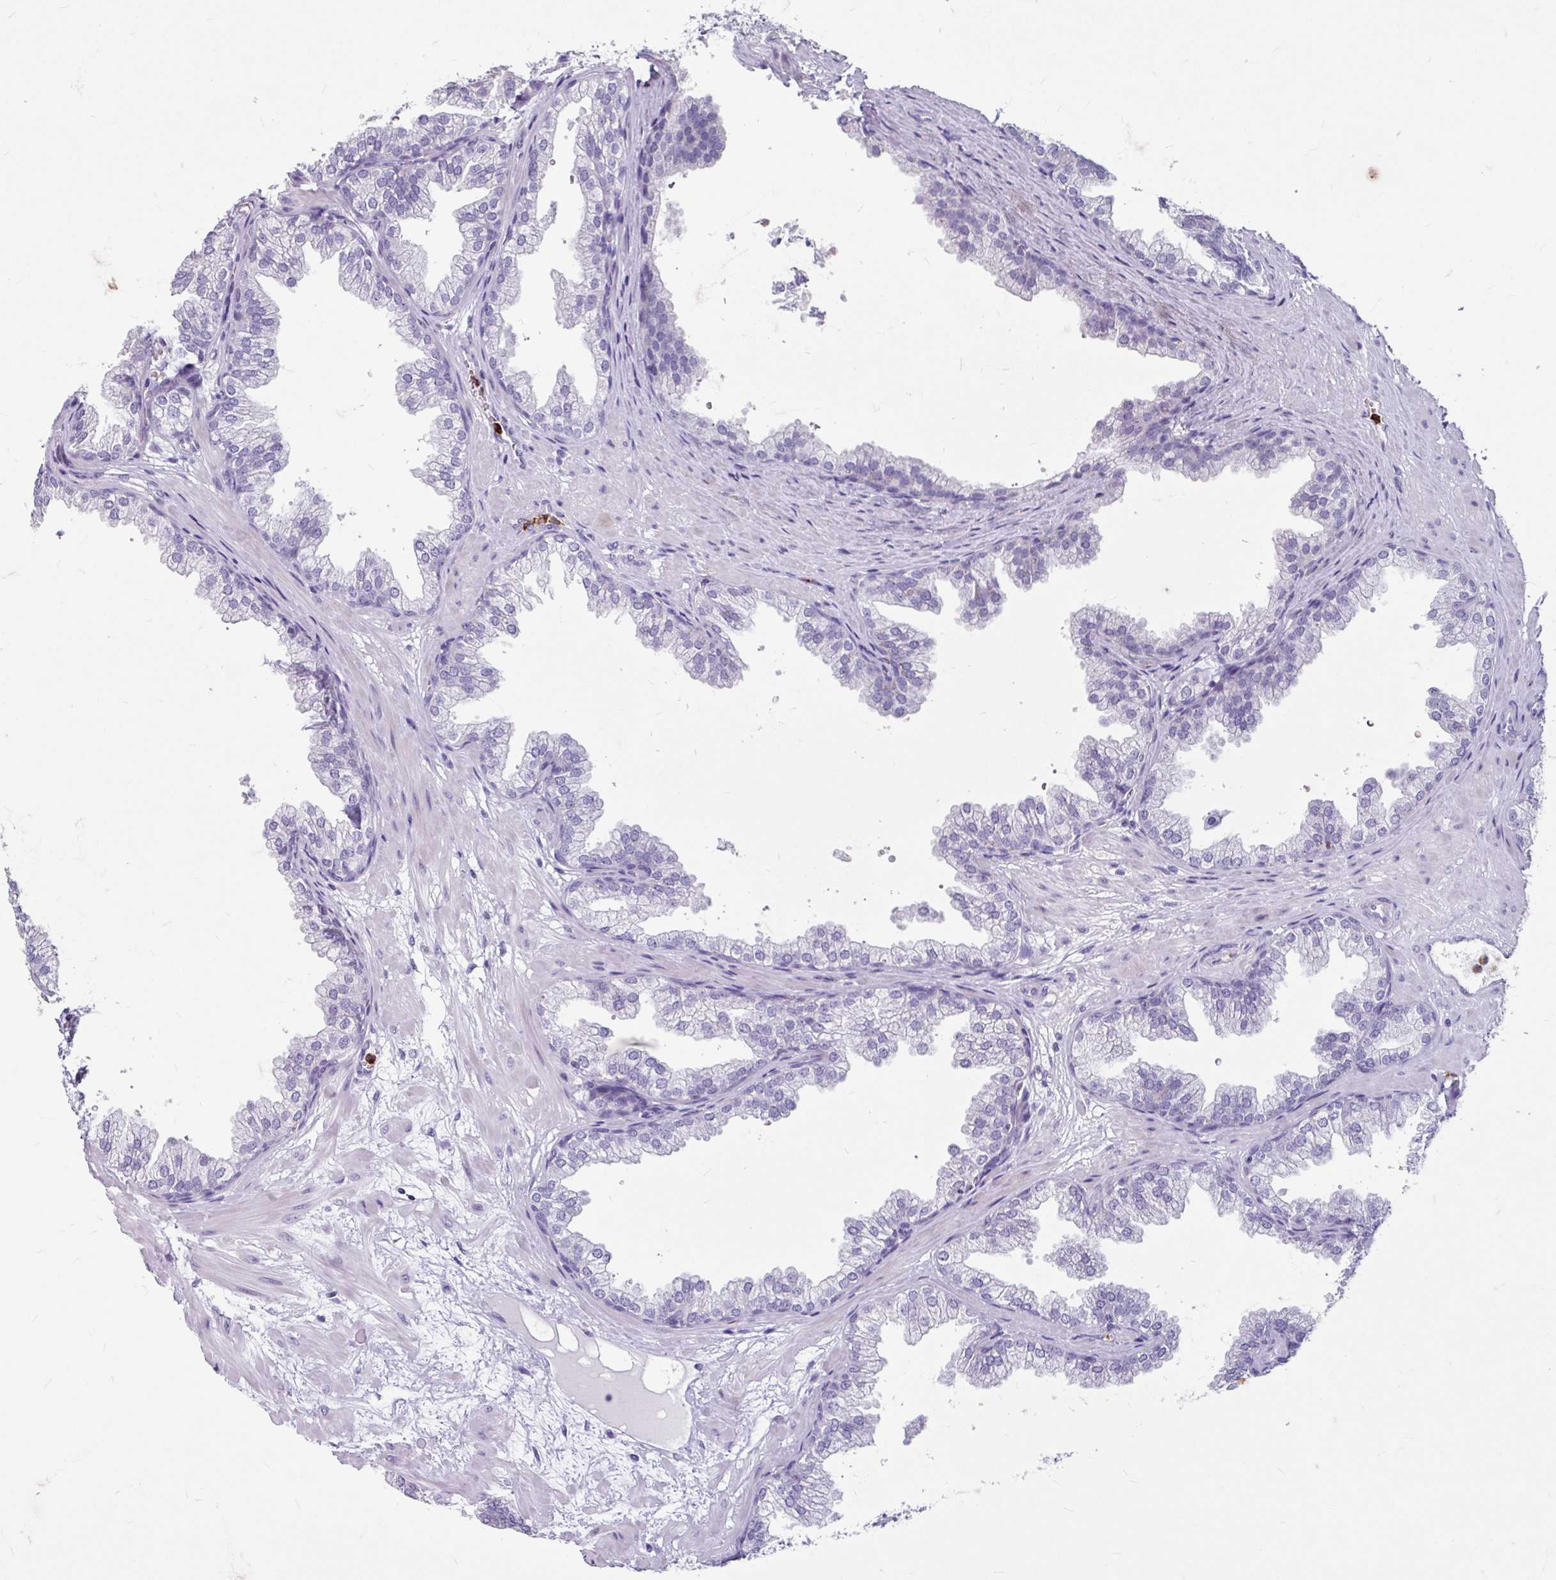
{"staining": {"intensity": "negative", "quantity": "none", "location": "none"}, "tissue": "prostate", "cell_type": "Glandular cells", "image_type": "normal", "snomed": [{"axis": "morphology", "description": "Normal tissue, NOS"}, {"axis": "topography", "description": "Prostate"}], "caption": "An image of prostate stained for a protein demonstrates no brown staining in glandular cells.", "gene": "ANKRD1", "patient": {"sex": "male", "age": 37}}